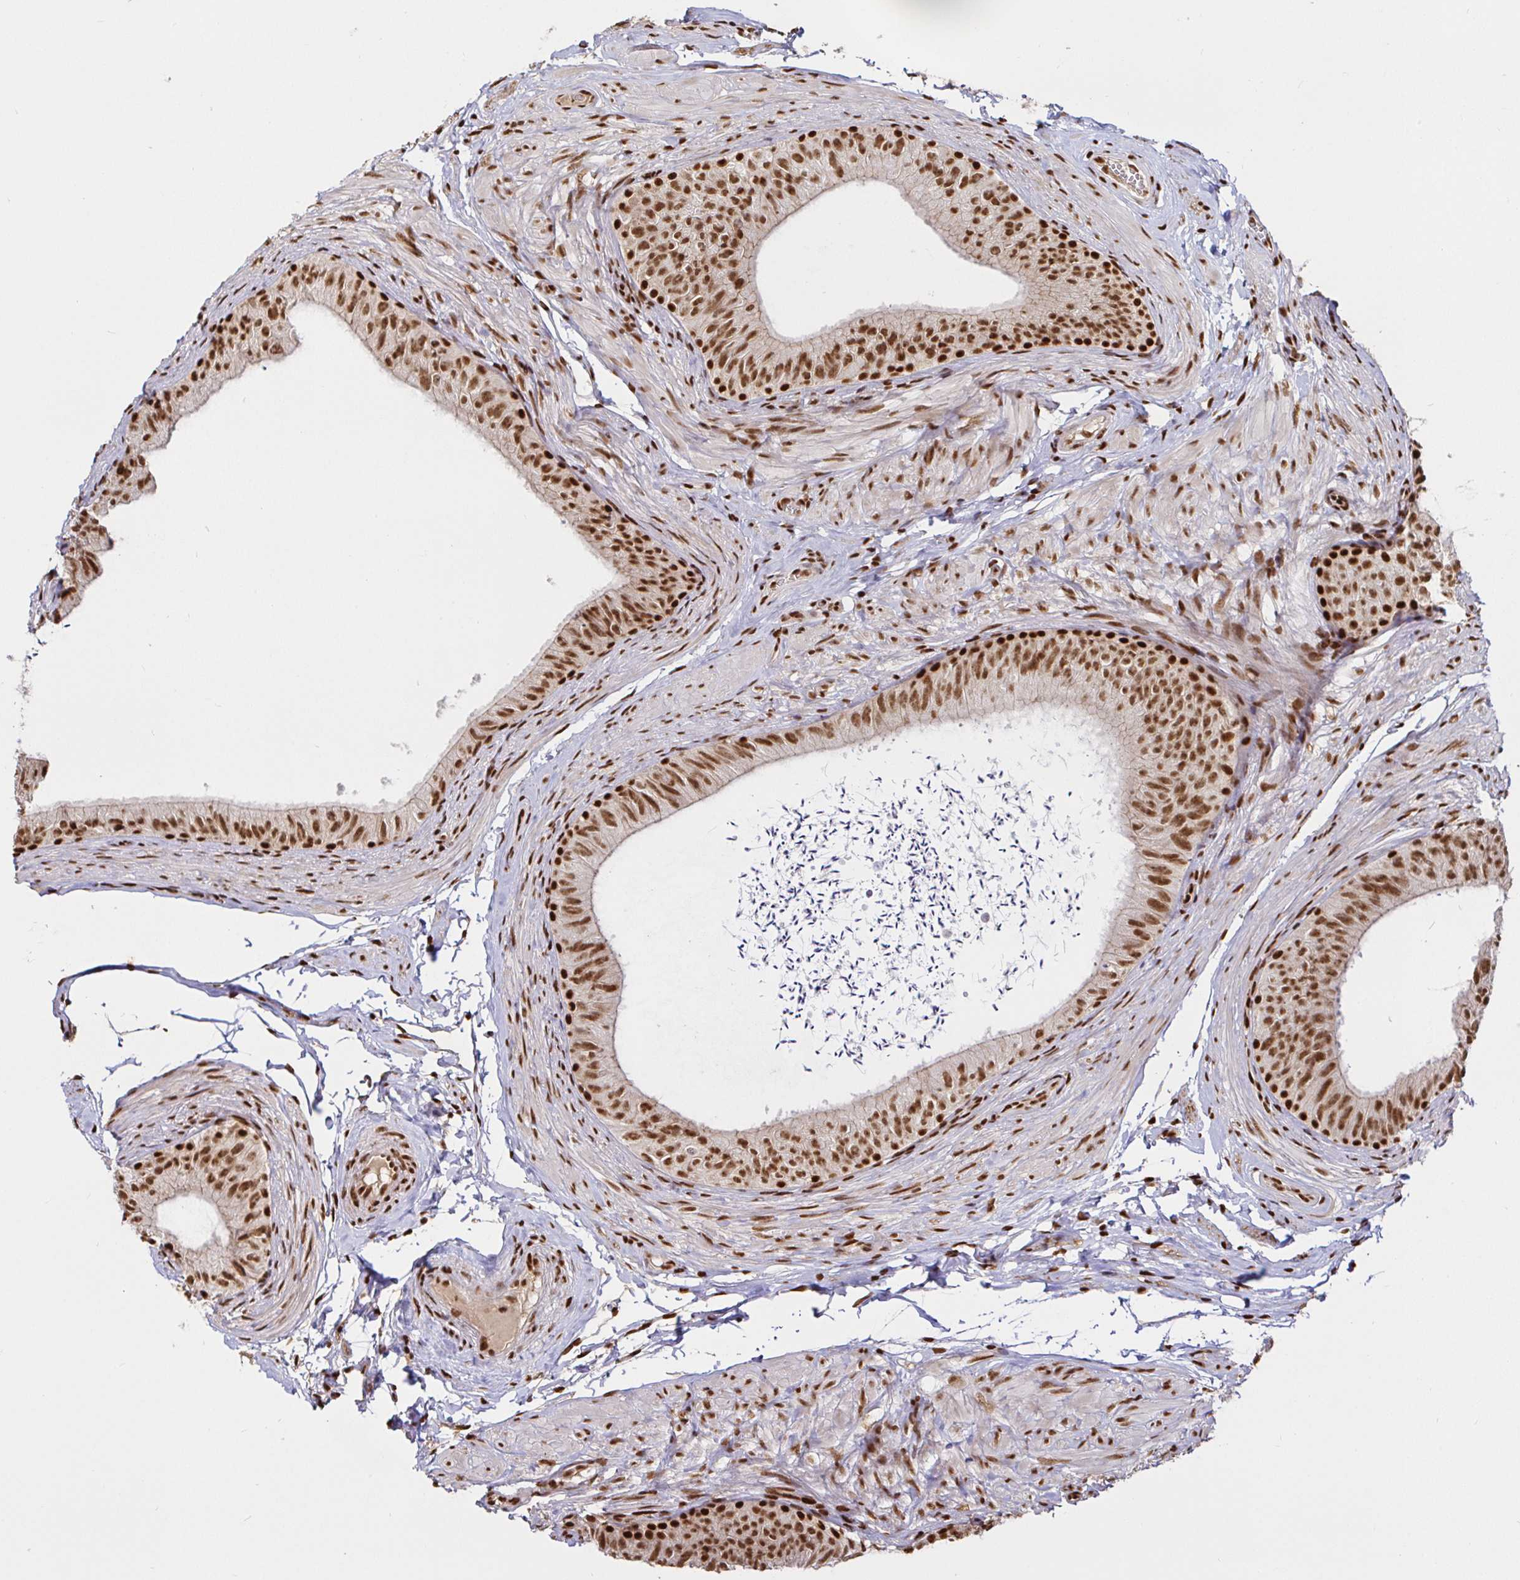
{"staining": {"intensity": "strong", "quantity": ">75%", "location": "nuclear"}, "tissue": "epididymis", "cell_type": "Glandular cells", "image_type": "normal", "snomed": [{"axis": "morphology", "description": "Normal tissue, NOS"}, {"axis": "topography", "description": "Epididymis, spermatic cord, NOS"}, {"axis": "topography", "description": "Epididymis"}, {"axis": "topography", "description": "Peripheral nerve tissue"}], "caption": "A high-resolution photomicrograph shows IHC staining of unremarkable epididymis, which demonstrates strong nuclear positivity in approximately >75% of glandular cells.", "gene": "SP3", "patient": {"sex": "male", "age": 29}}